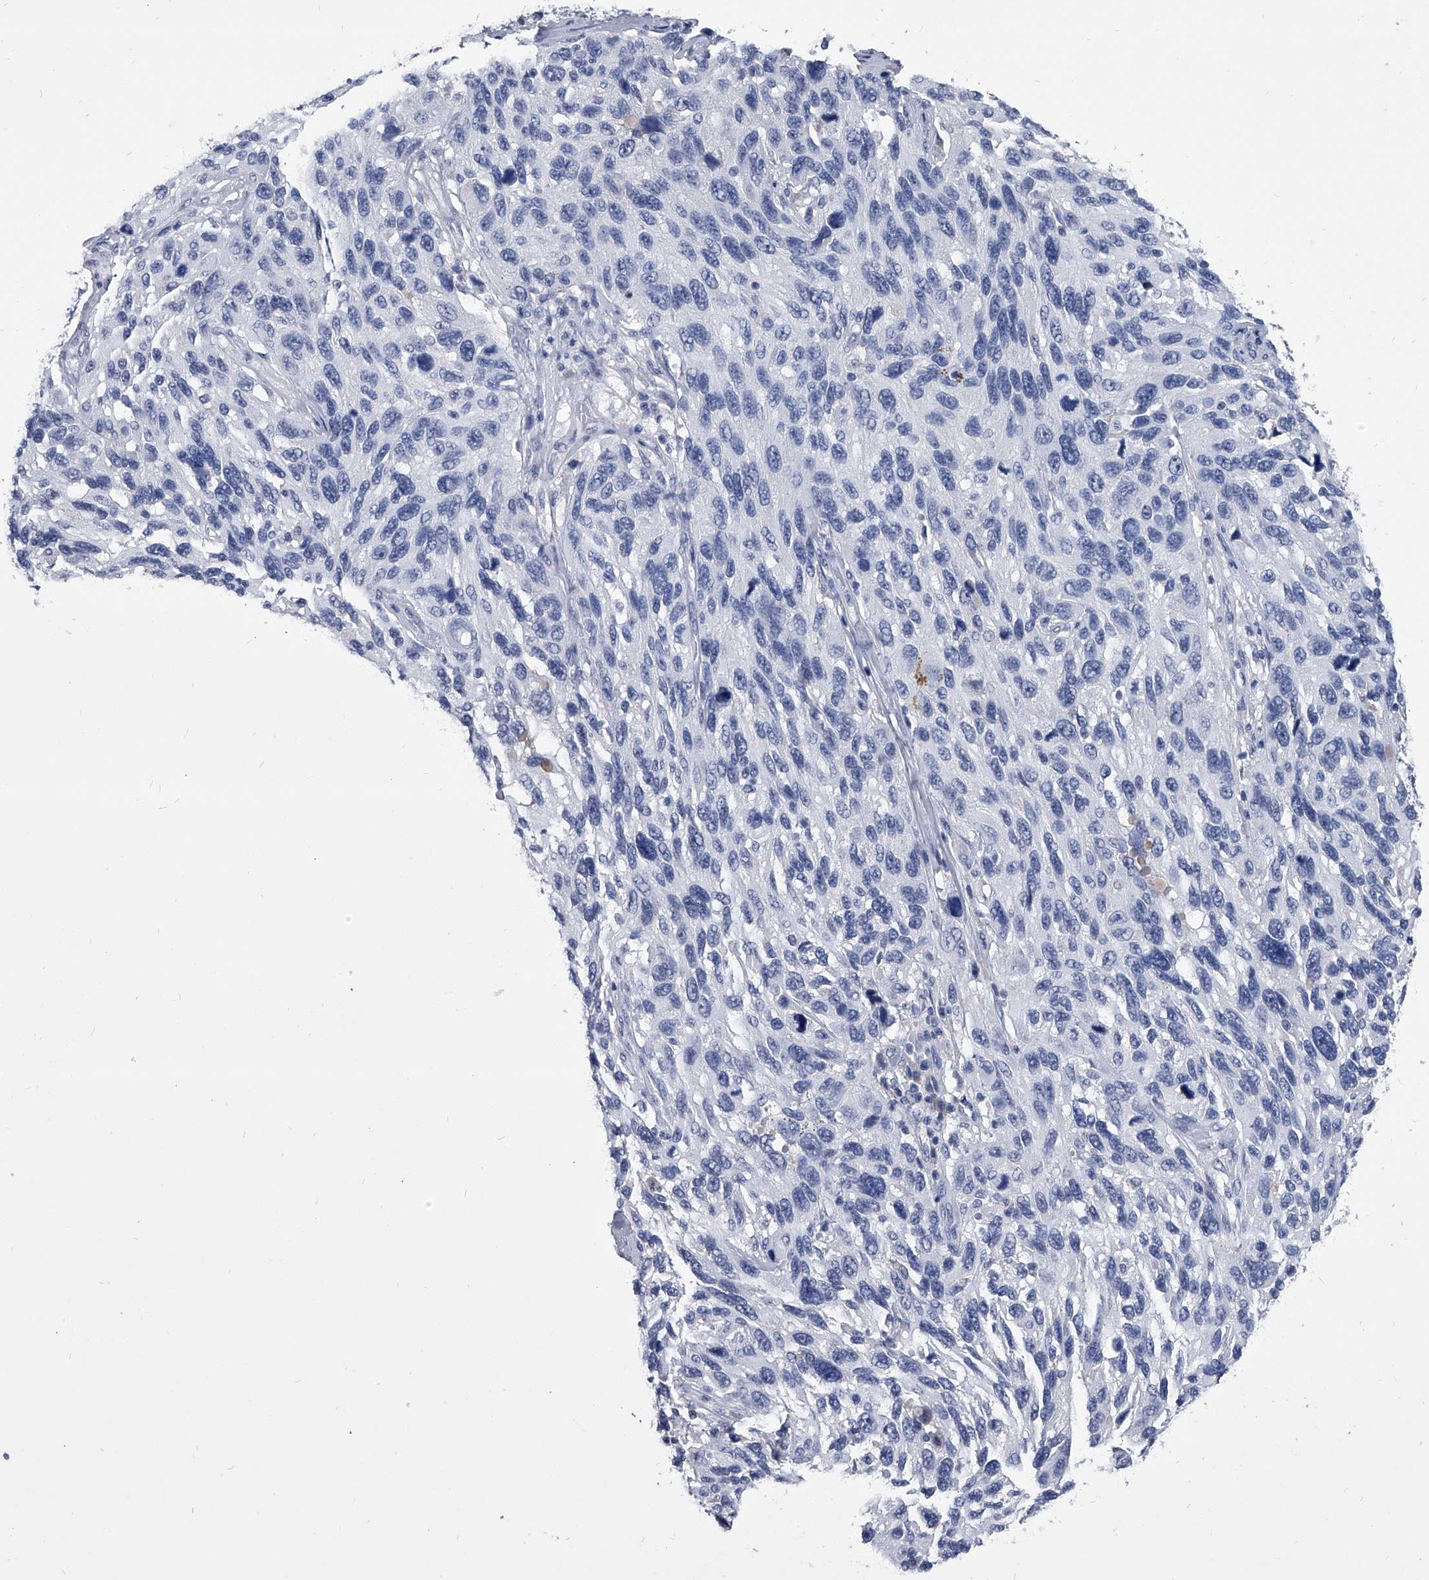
{"staining": {"intensity": "negative", "quantity": "none", "location": "none"}, "tissue": "melanoma", "cell_type": "Tumor cells", "image_type": "cancer", "snomed": [{"axis": "morphology", "description": "Malignant melanoma, NOS"}, {"axis": "topography", "description": "Skin"}], "caption": "Protein analysis of melanoma displays no significant positivity in tumor cells.", "gene": "BCAS1", "patient": {"sex": "male", "age": 53}}